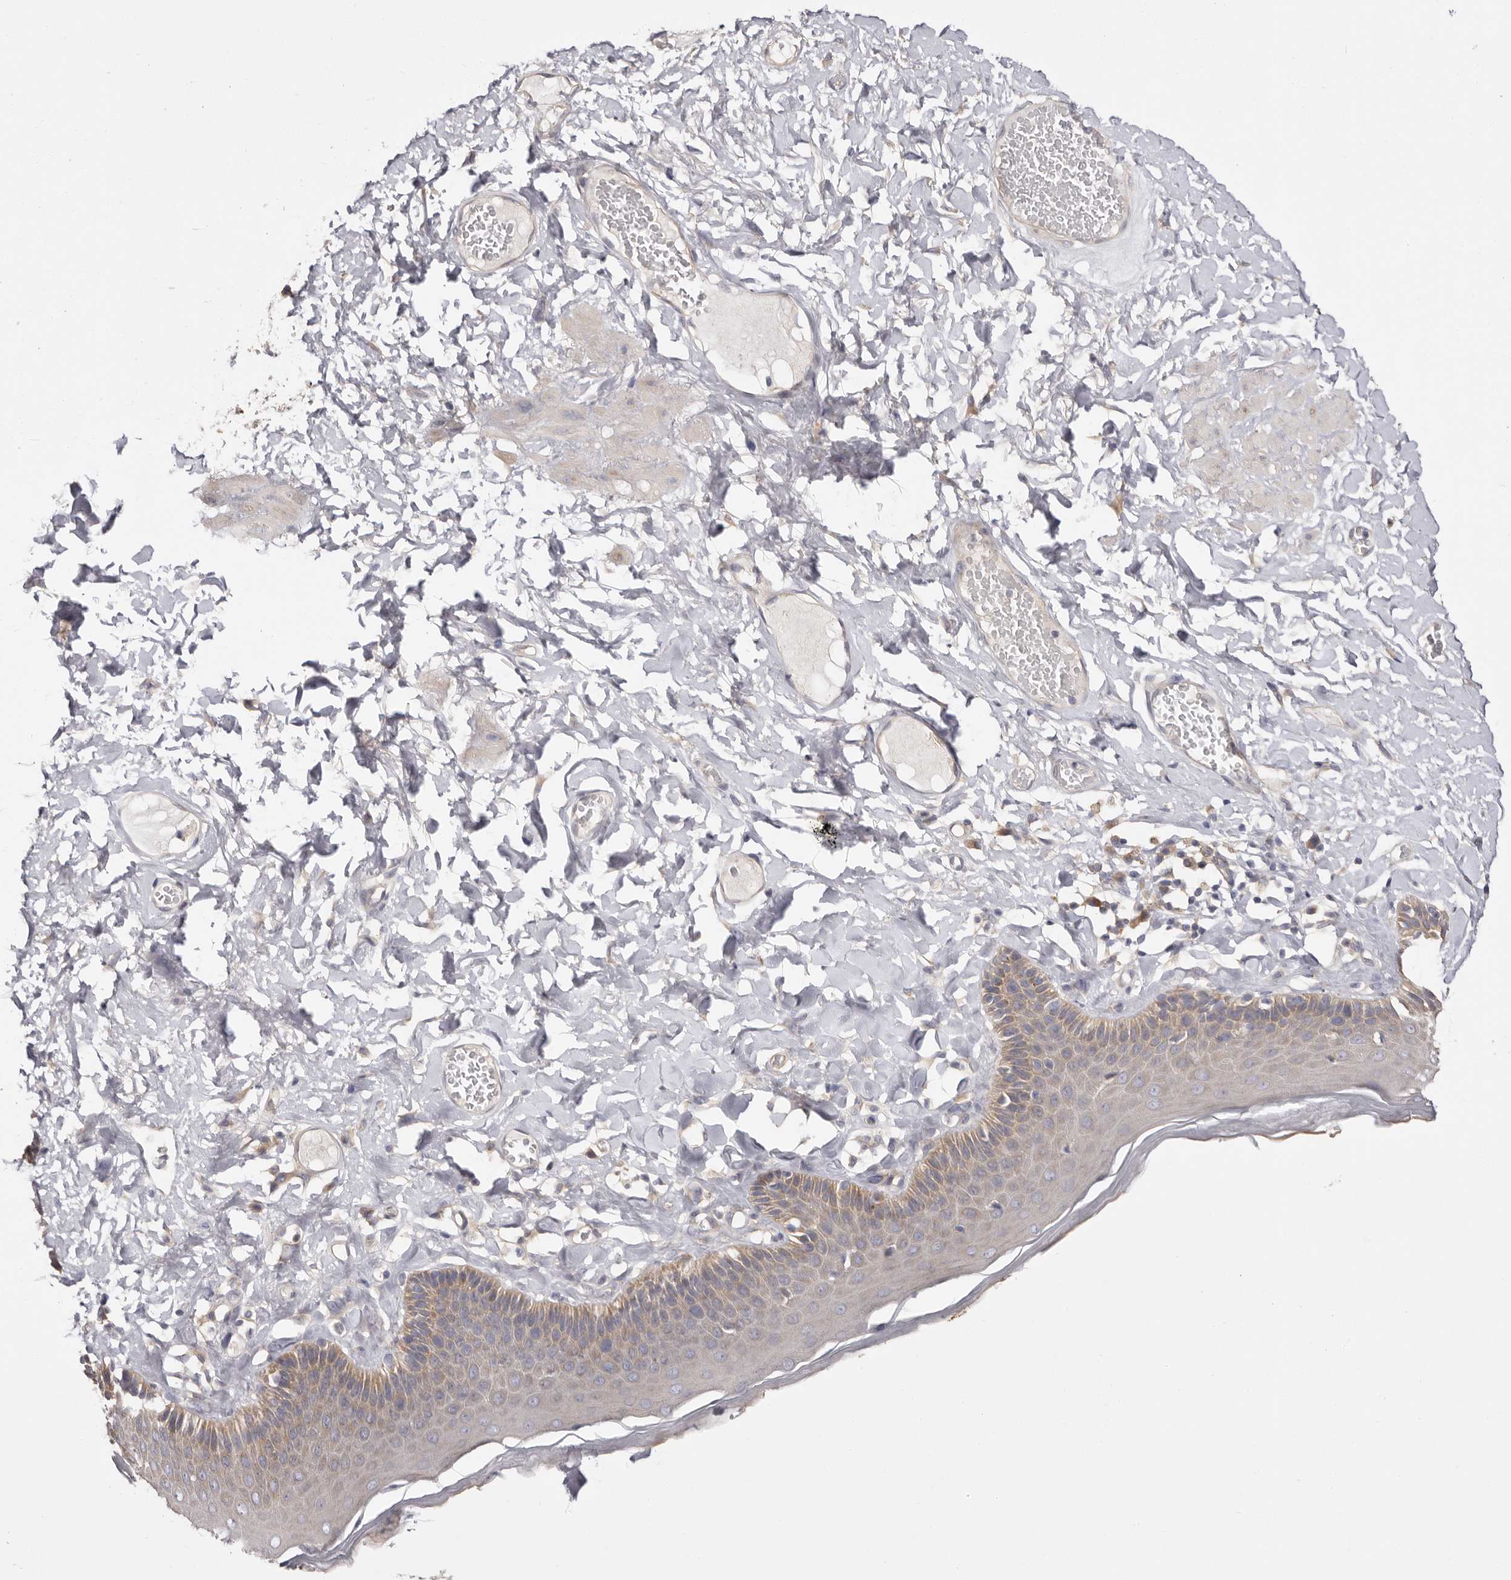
{"staining": {"intensity": "moderate", "quantity": "25%-75%", "location": "cytoplasmic/membranous"}, "tissue": "skin", "cell_type": "Epidermal cells", "image_type": "normal", "snomed": [{"axis": "morphology", "description": "Normal tissue, NOS"}, {"axis": "topography", "description": "Anal"}], "caption": "An IHC image of benign tissue is shown. Protein staining in brown shows moderate cytoplasmic/membranous positivity in skin within epidermal cells.", "gene": "FAM167B", "patient": {"sex": "male", "age": 69}}